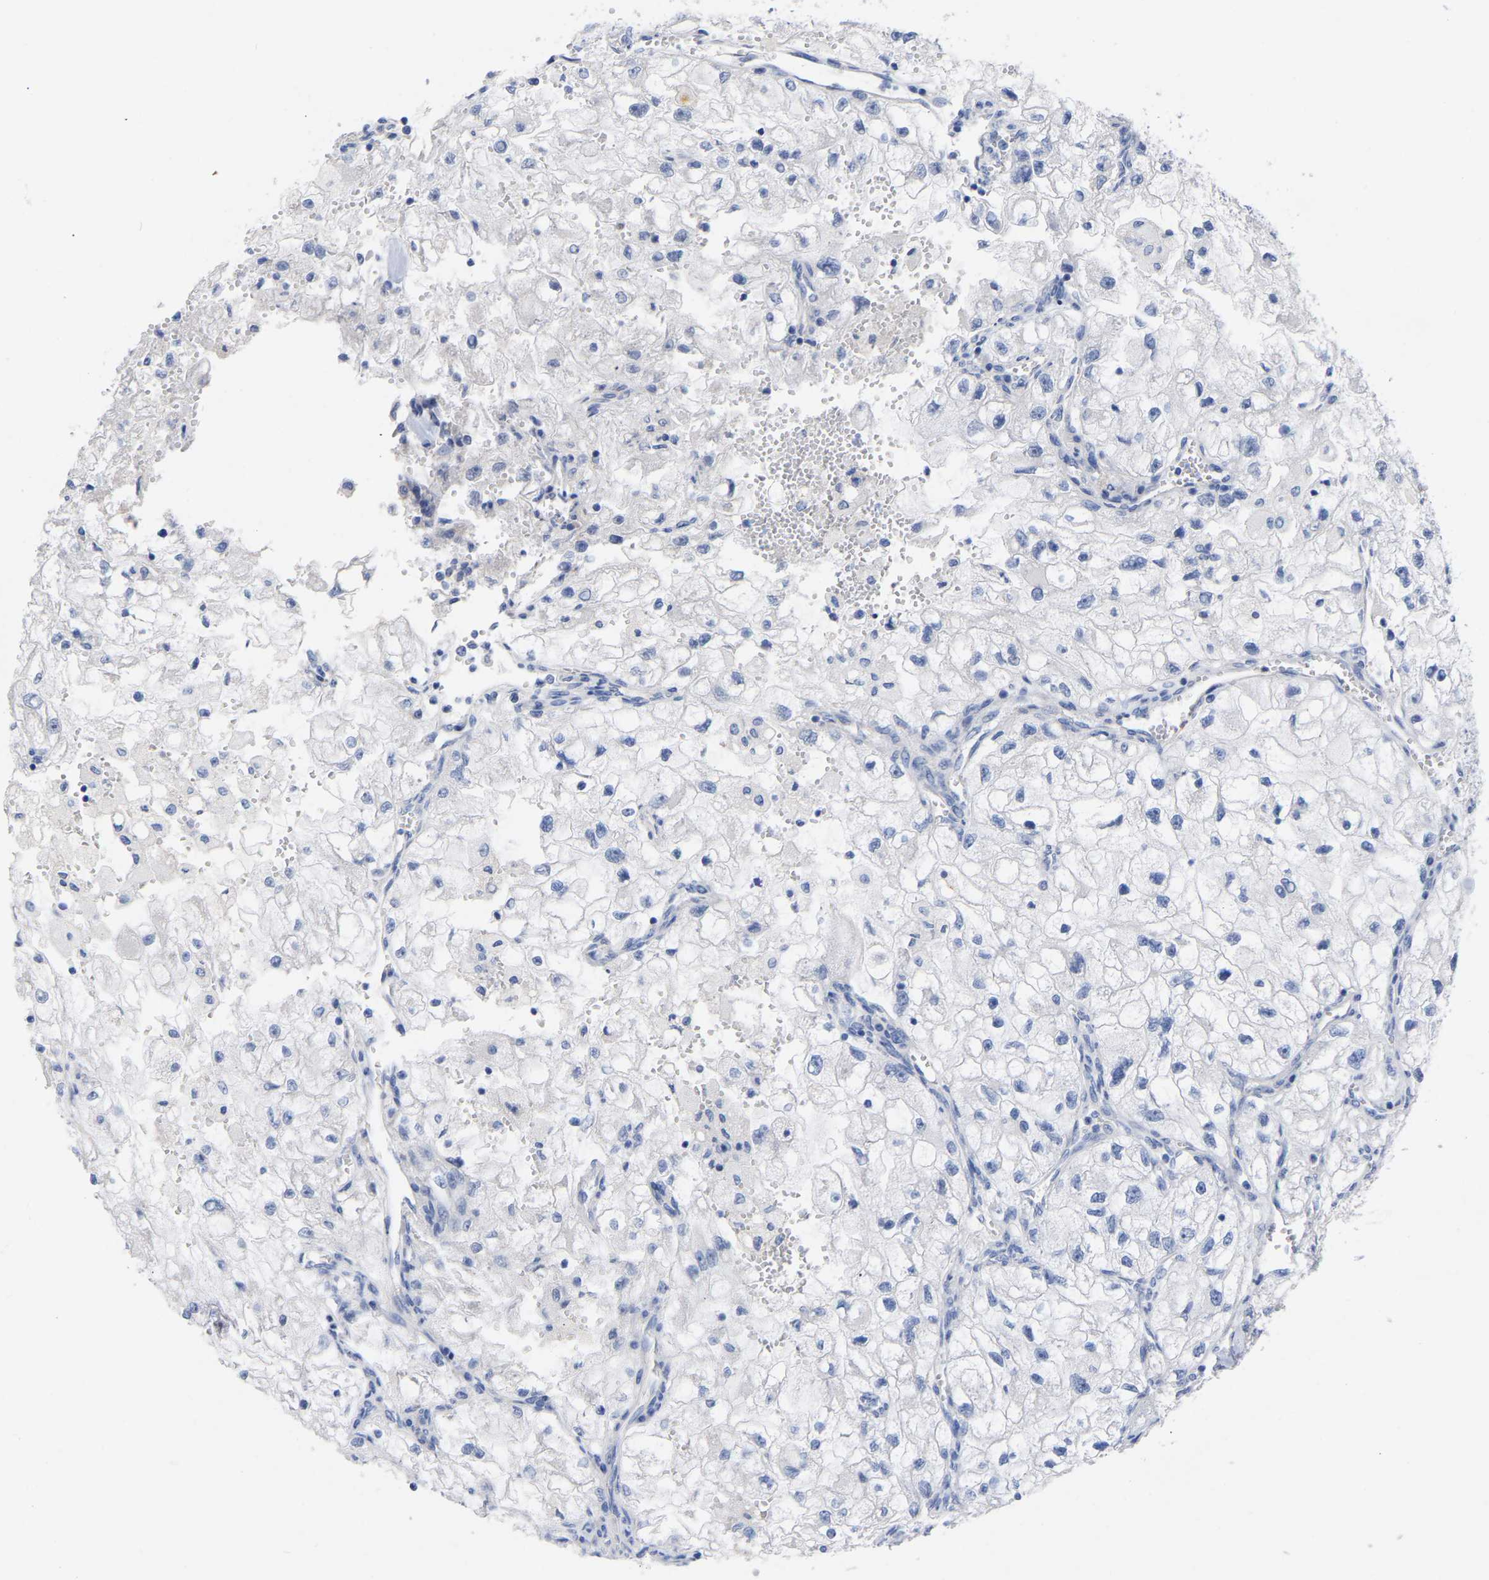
{"staining": {"intensity": "negative", "quantity": "none", "location": "none"}, "tissue": "renal cancer", "cell_type": "Tumor cells", "image_type": "cancer", "snomed": [{"axis": "morphology", "description": "Adenocarcinoma, NOS"}, {"axis": "topography", "description": "Kidney"}], "caption": "The photomicrograph reveals no significant positivity in tumor cells of renal adenocarcinoma. The staining is performed using DAB brown chromogen with nuclei counter-stained in using hematoxylin.", "gene": "HAPLN1", "patient": {"sex": "female", "age": 70}}